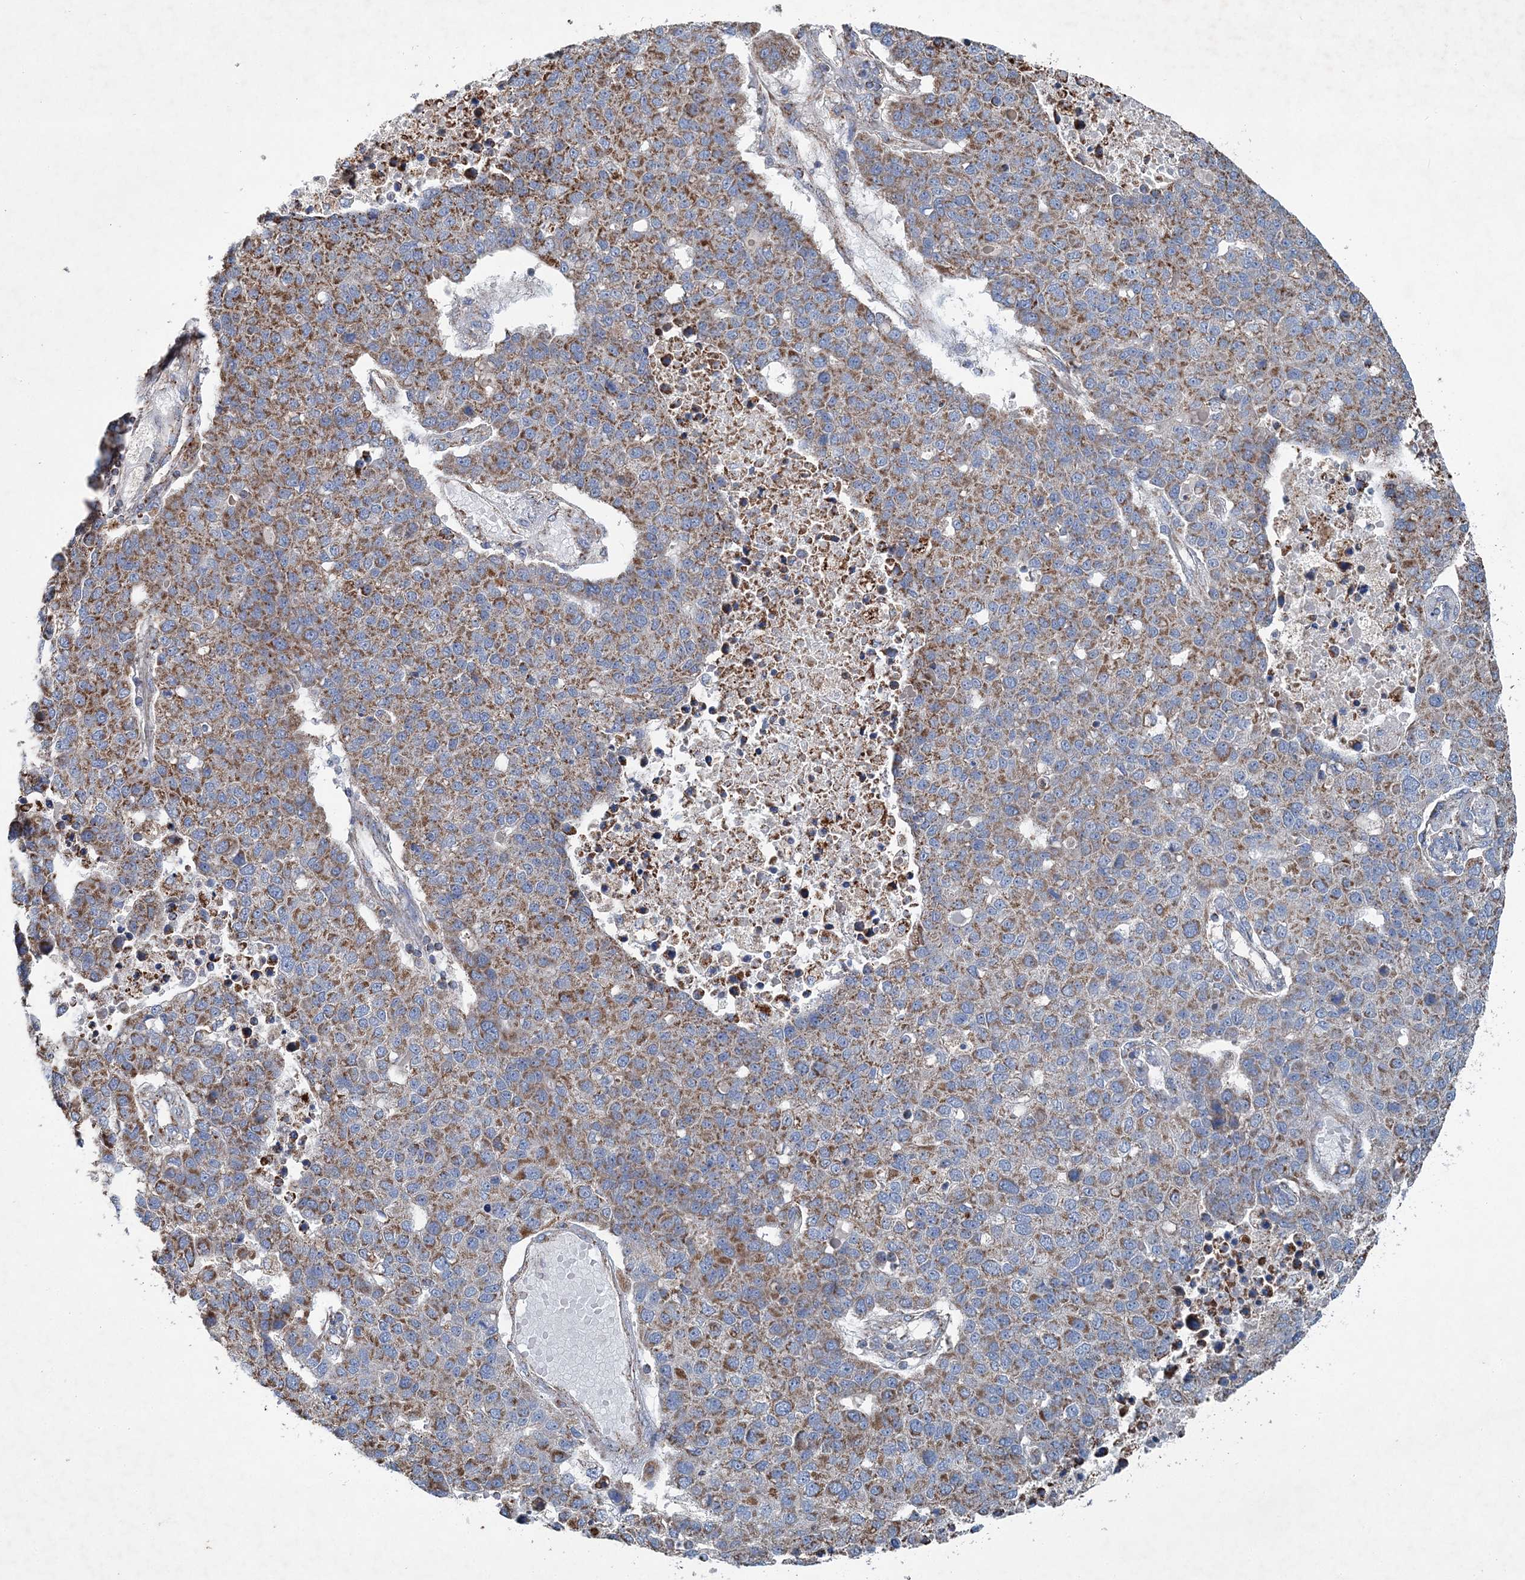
{"staining": {"intensity": "moderate", "quantity": ">75%", "location": "cytoplasmic/membranous"}, "tissue": "pancreatic cancer", "cell_type": "Tumor cells", "image_type": "cancer", "snomed": [{"axis": "morphology", "description": "Adenocarcinoma, NOS"}, {"axis": "topography", "description": "Pancreas"}], "caption": "Immunohistochemistry (IHC) photomicrograph of human pancreatic cancer stained for a protein (brown), which demonstrates medium levels of moderate cytoplasmic/membranous staining in about >75% of tumor cells.", "gene": "SPAG16", "patient": {"sex": "female", "age": 61}}